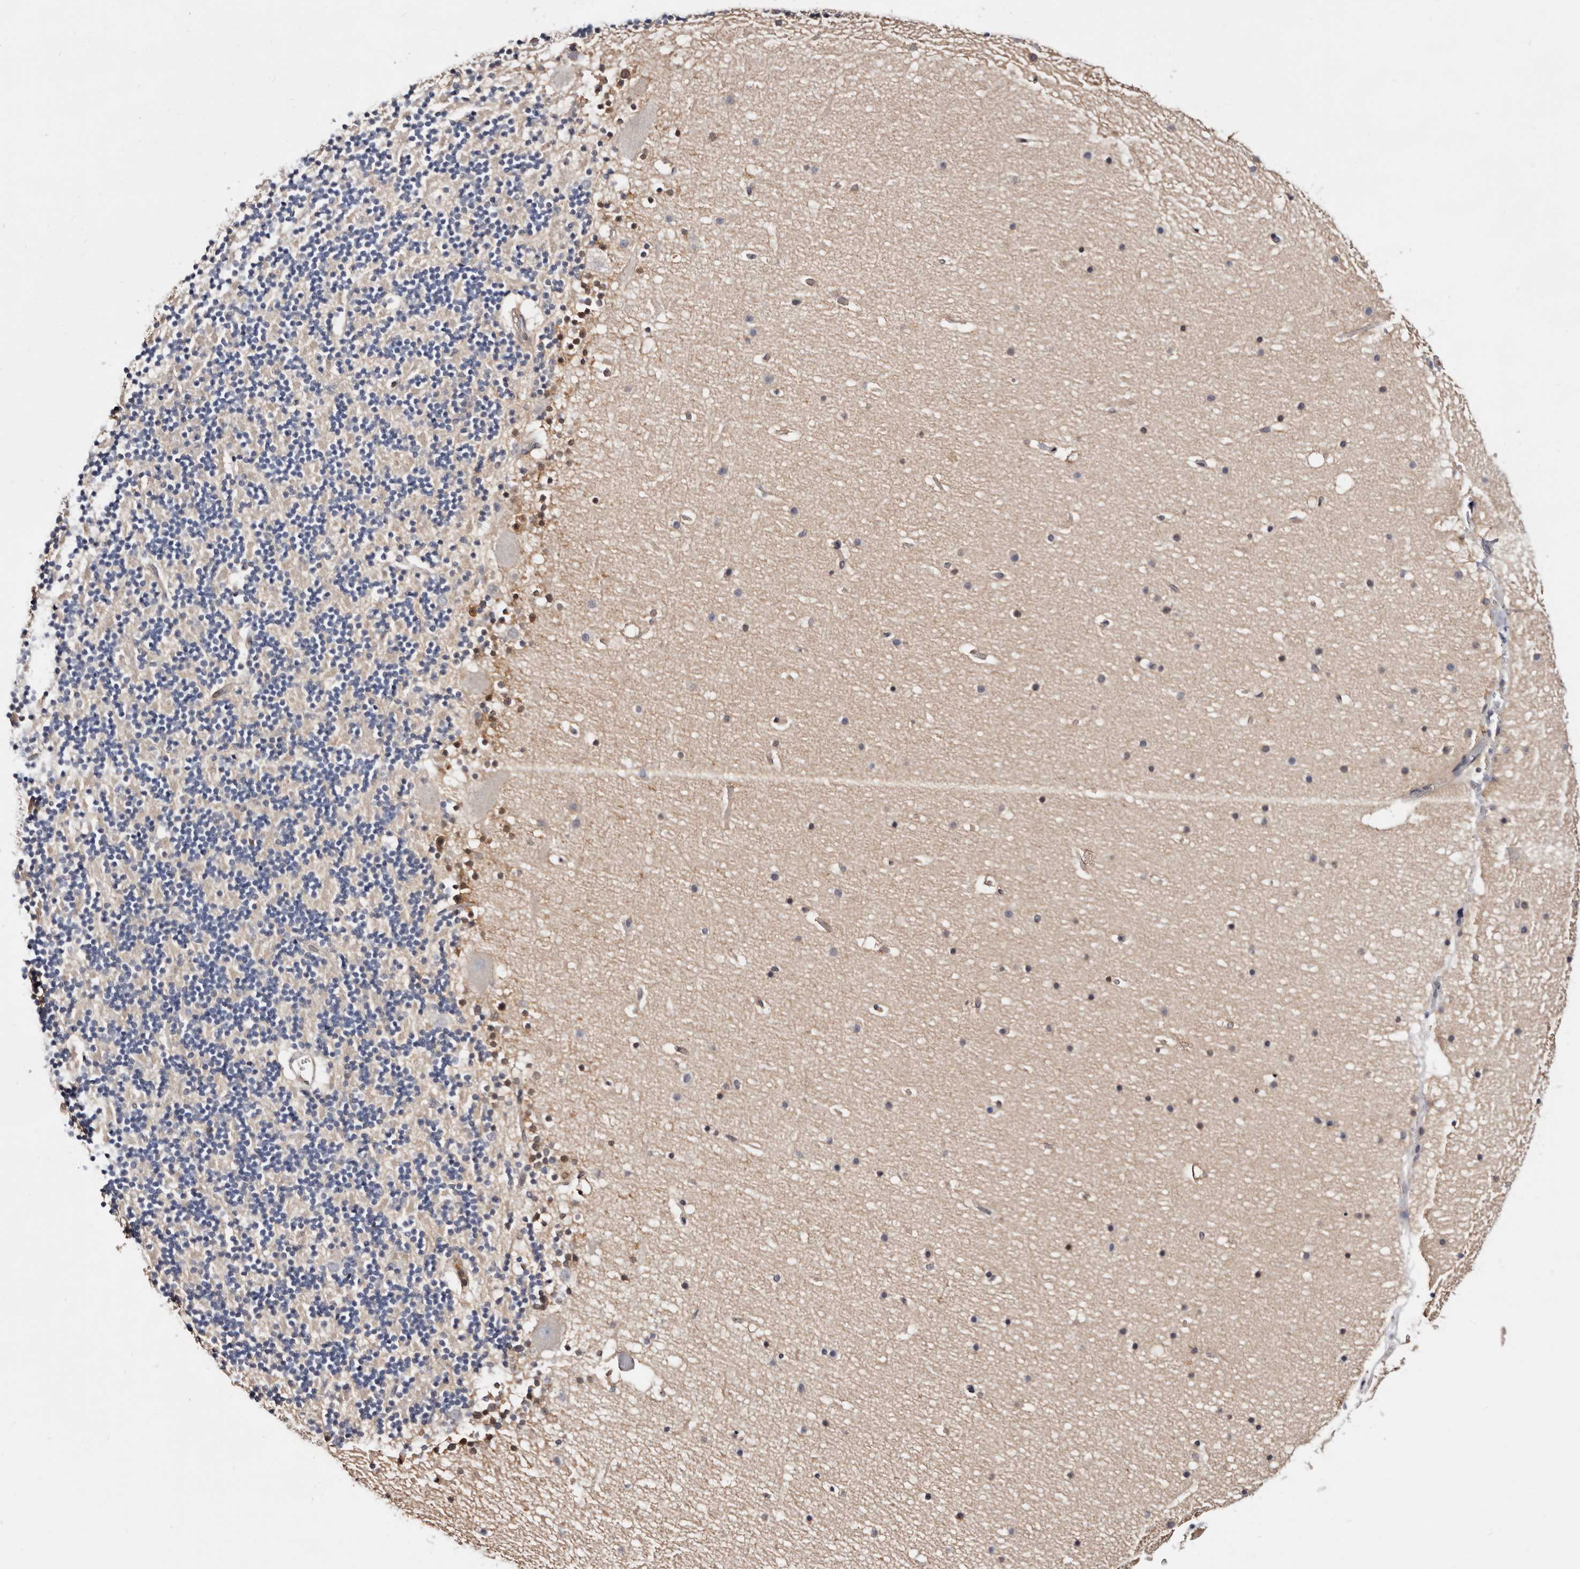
{"staining": {"intensity": "negative", "quantity": "none", "location": "none"}, "tissue": "cerebellum", "cell_type": "Cells in granular layer", "image_type": "normal", "snomed": [{"axis": "morphology", "description": "Normal tissue, NOS"}, {"axis": "topography", "description": "Cerebellum"}], "caption": "DAB immunohistochemical staining of normal human cerebellum reveals no significant staining in cells in granular layer. (Stains: DAB IHC with hematoxylin counter stain, Microscopy: brightfield microscopy at high magnification).", "gene": "TP53I3", "patient": {"sex": "male", "age": 57}}